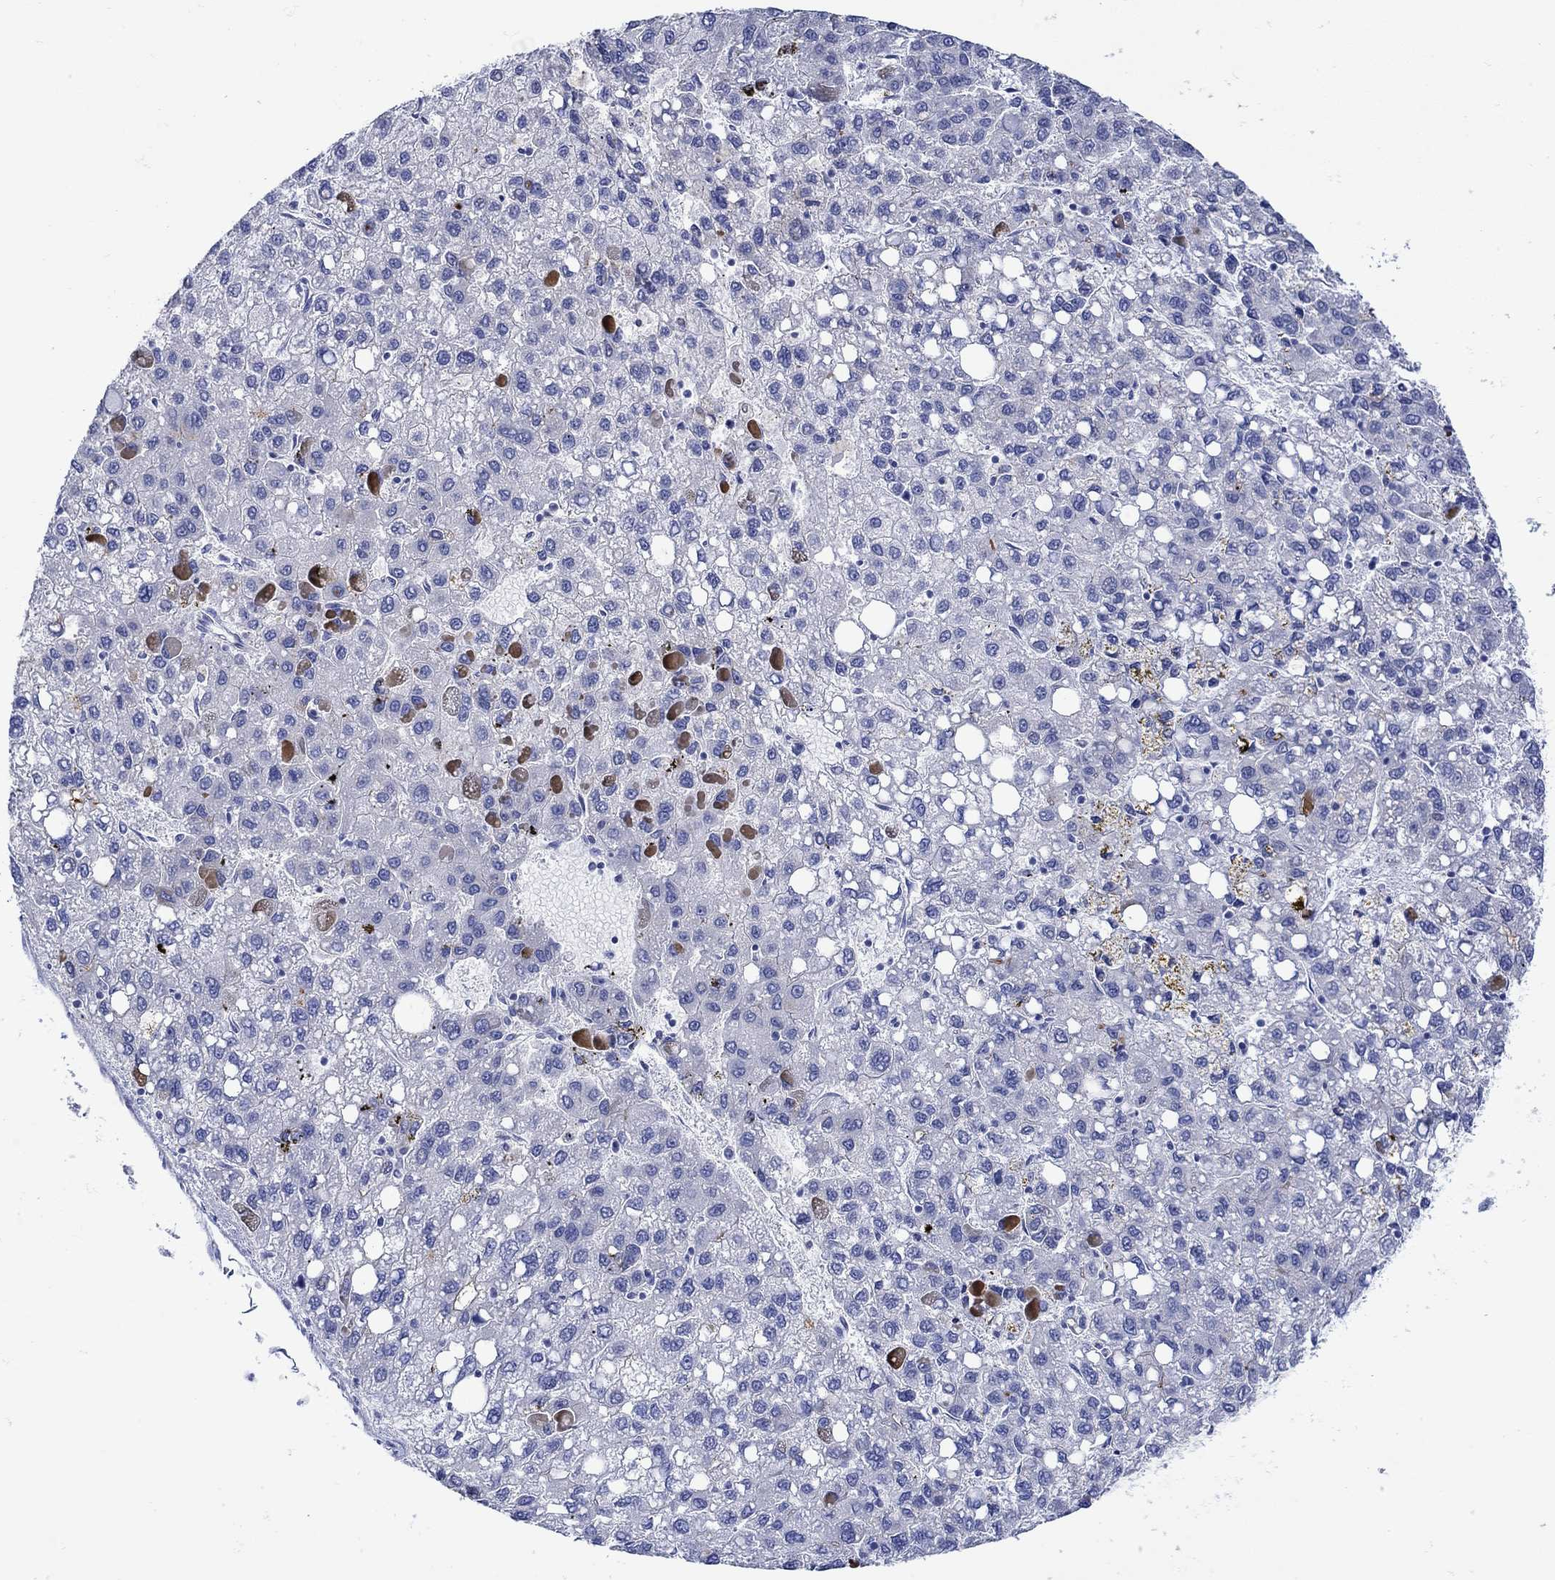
{"staining": {"intensity": "strong", "quantity": "<25%", "location": "cytoplasmic/membranous"}, "tissue": "liver cancer", "cell_type": "Tumor cells", "image_type": "cancer", "snomed": [{"axis": "morphology", "description": "Carcinoma, Hepatocellular, NOS"}, {"axis": "topography", "description": "Liver"}], "caption": "The immunohistochemical stain labels strong cytoplasmic/membranous positivity in tumor cells of liver cancer (hepatocellular carcinoma) tissue. The protein of interest is shown in brown color, while the nuclei are stained blue.", "gene": "ANKMY1", "patient": {"sex": "female", "age": 82}}